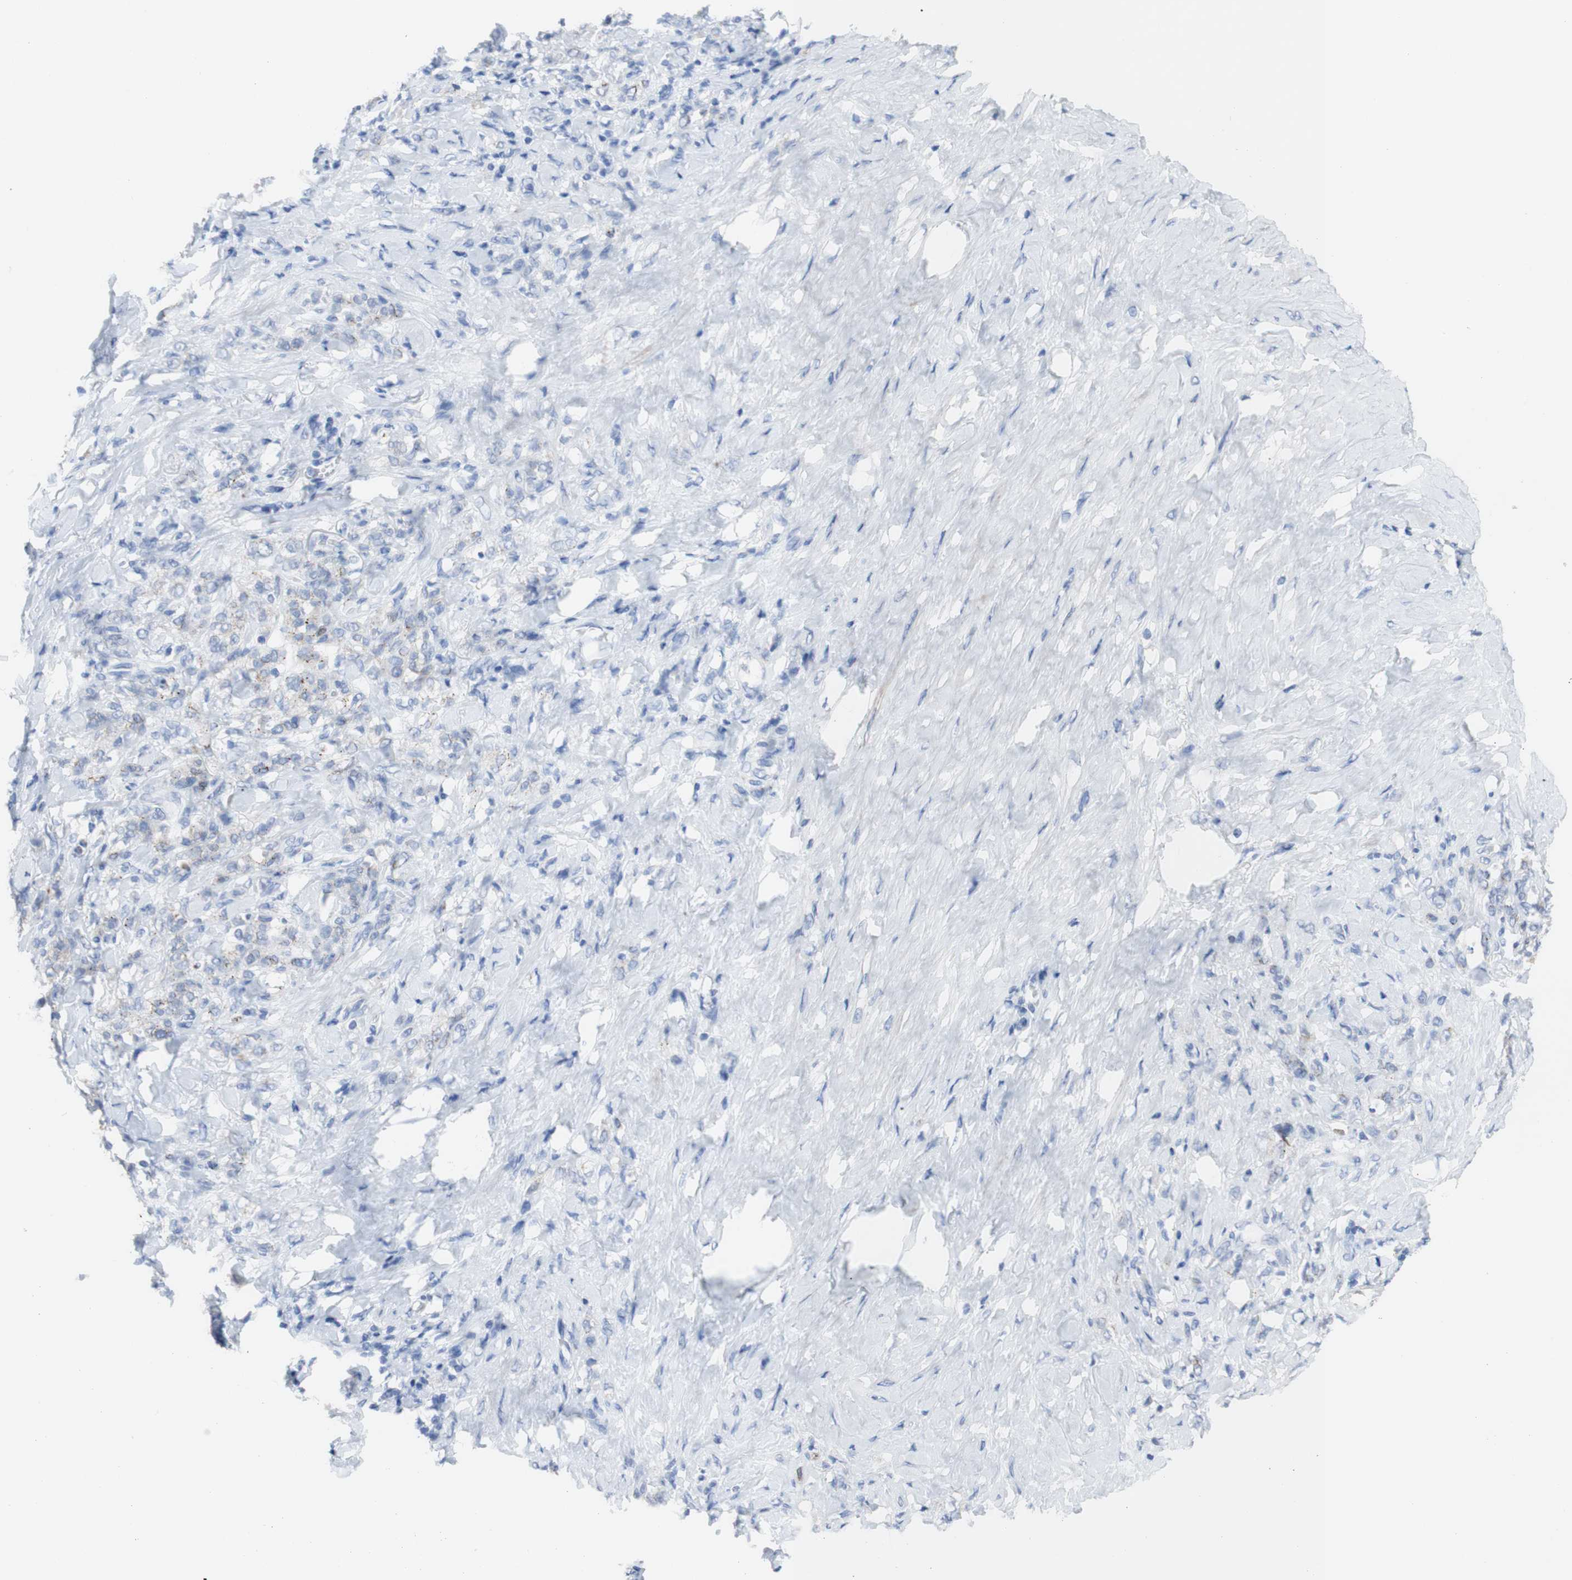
{"staining": {"intensity": "negative", "quantity": "none", "location": "none"}, "tissue": "stomach cancer", "cell_type": "Tumor cells", "image_type": "cancer", "snomed": [{"axis": "morphology", "description": "Adenocarcinoma, NOS"}, {"axis": "topography", "description": "Stomach"}], "caption": "High magnification brightfield microscopy of stomach adenocarcinoma stained with DAB (3,3'-diaminobenzidine) (brown) and counterstained with hematoxylin (blue): tumor cells show no significant expression.", "gene": "DSC2", "patient": {"sex": "male", "age": 82}}